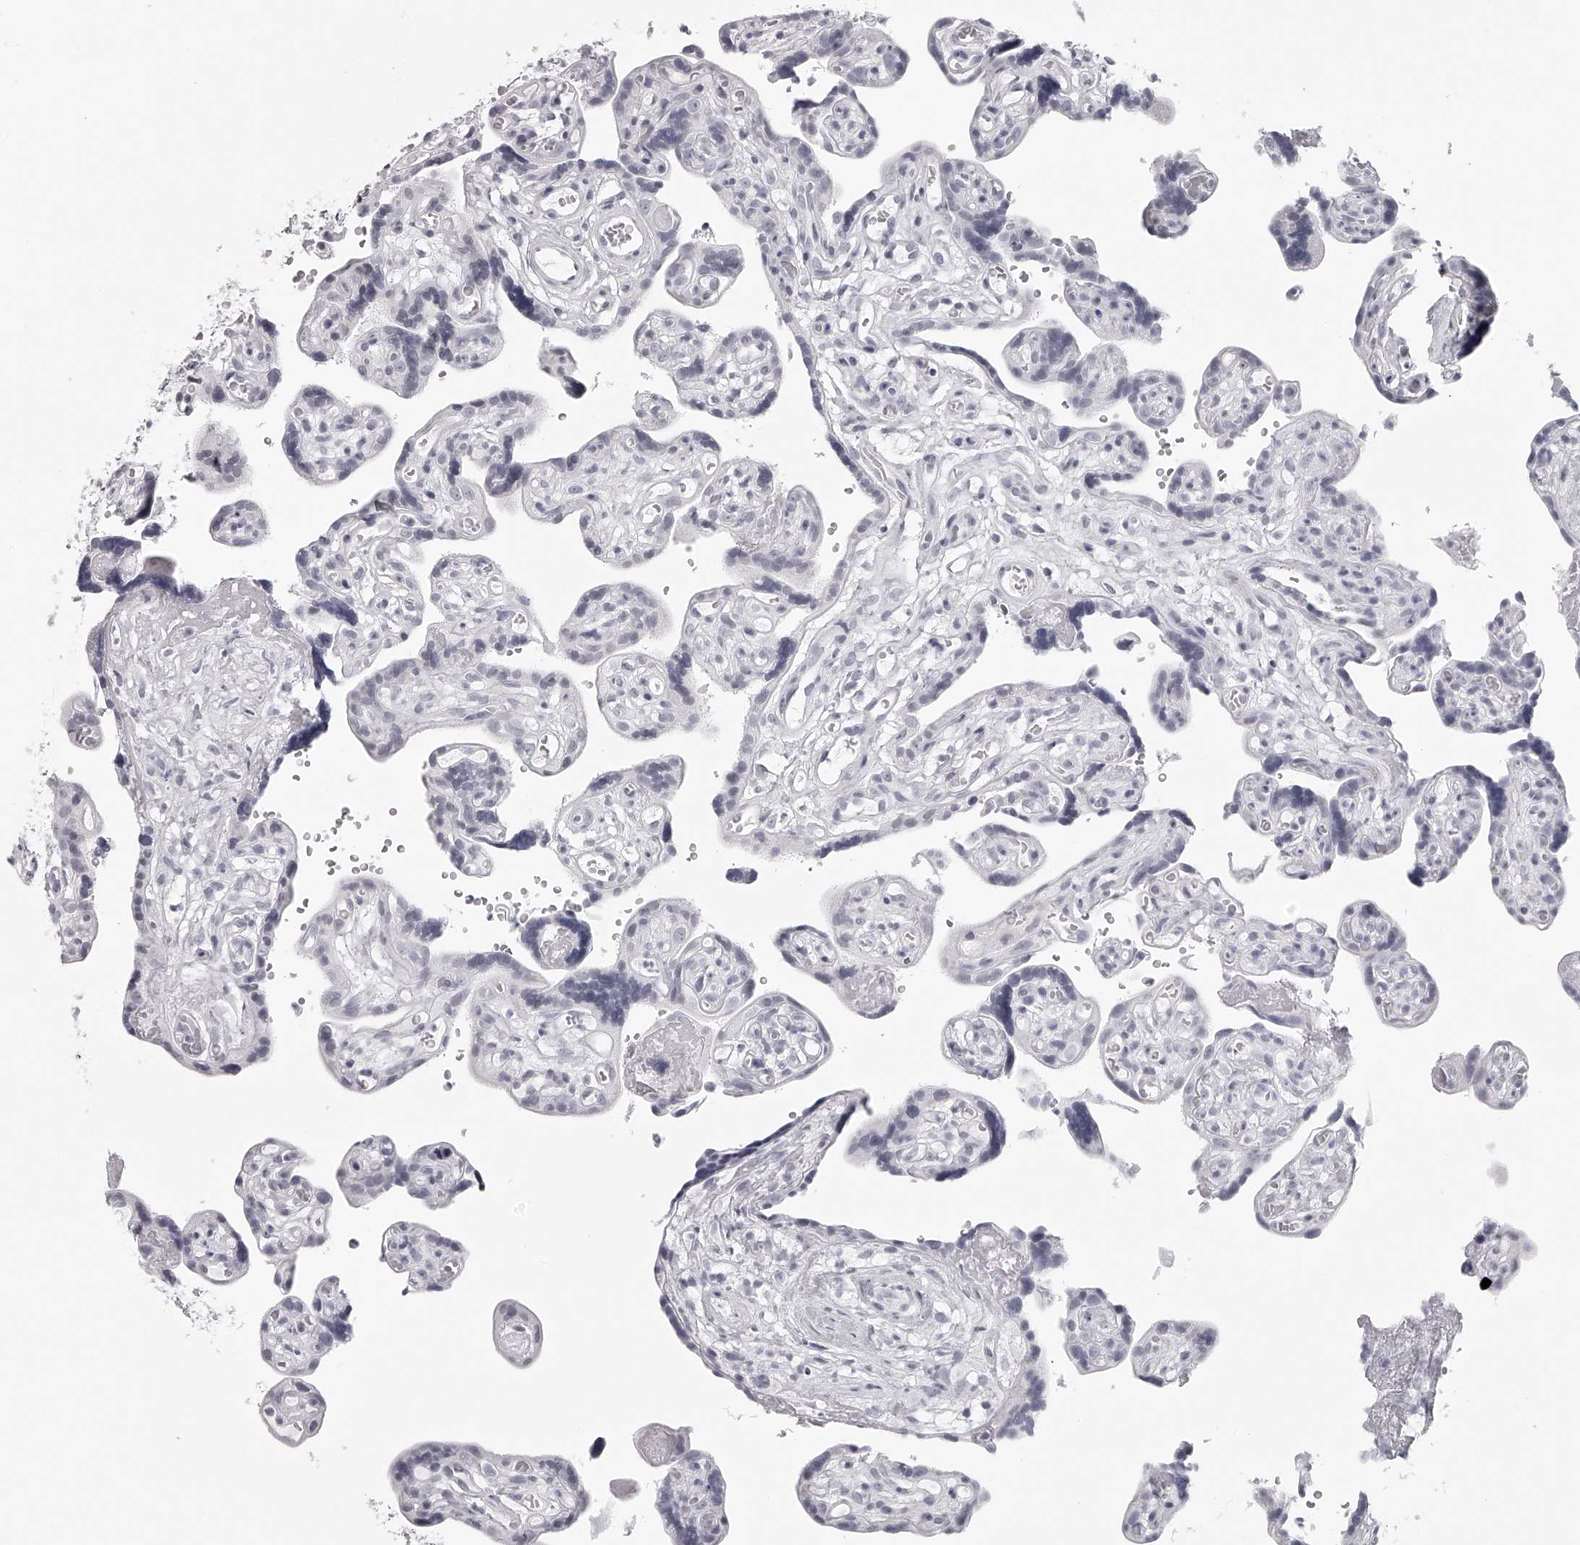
{"staining": {"intensity": "negative", "quantity": "none", "location": "none"}, "tissue": "placenta", "cell_type": "Decidual cells", "image_type": "normal", "snomed": [{"axis": "morphology", "description": "Normal tissue, NOS"}, {"axis": "topography", "description": "Placenta"}], "caption": "This is an immunohistochemistry micrograph of unremarkable placenta. There is no staining in decidual cells.", "gene": "SEC11C", "patient": {"sex": "female", "age": 30}}